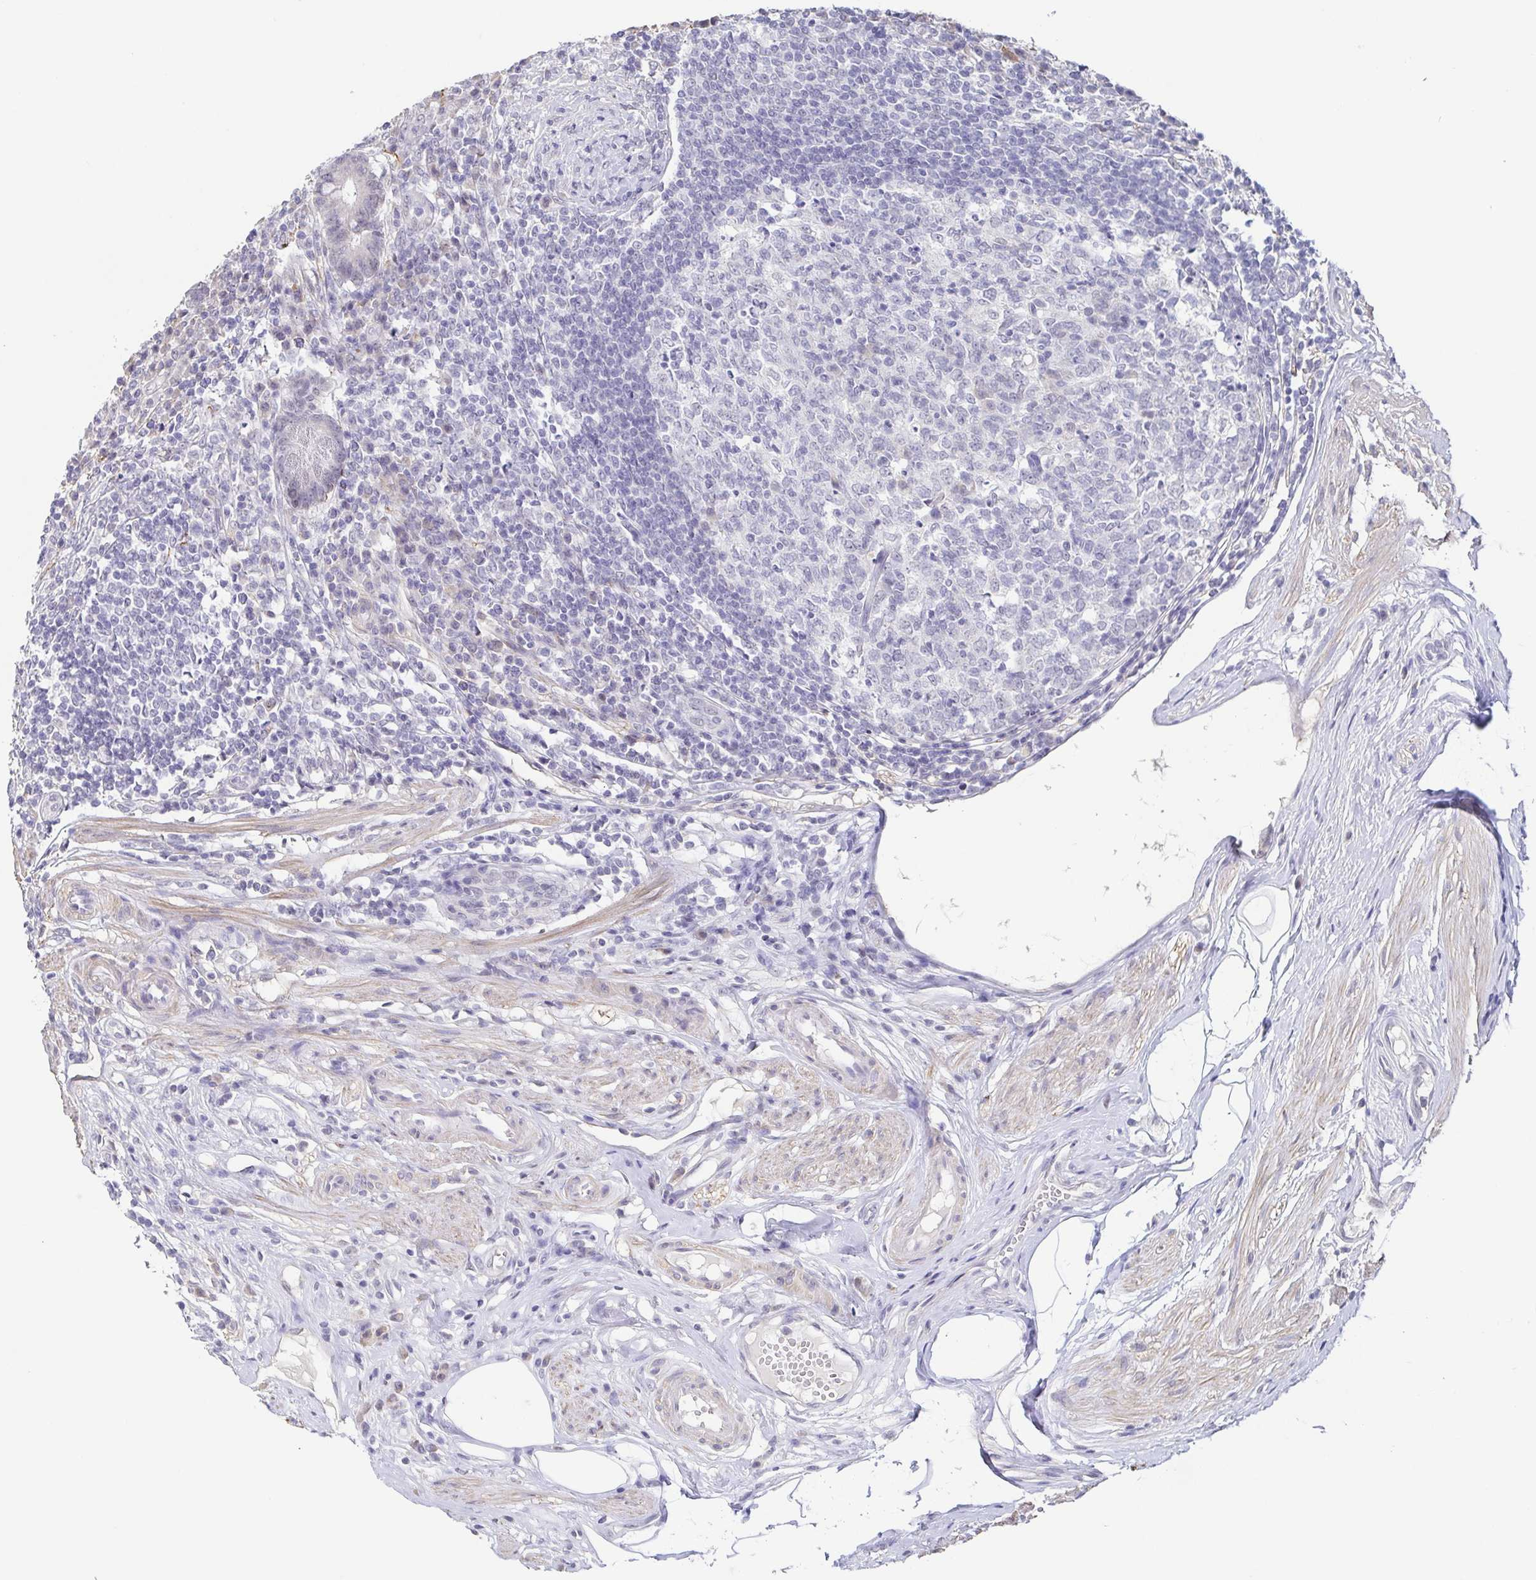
{"staining": {"intensity": "negative", "quantity": "none", "location": "none"}, "tissue": "appendix", "cell_type": "Glandular cells", "image_type": "normal", "snomed": [{"axis": "morphology", "description": "Normal tissue, NOS"}, {"axis": "topography", "description": "Appendix"}], "caption": "High magnification brightfield microscopy of unremarkable appendix stained with DAB (3,3'-diaminobenzidine) (brown) and counterstained with hematoxylin (blue): glandular cells show no significant staining. (DAB (3,3'-diaminobenzidine) immunohistochemistry (IHC) visualized using brightfield microscopy, high magnification).", "gene": "NEFH", "patient": {"sex": "female", "age": 56}}